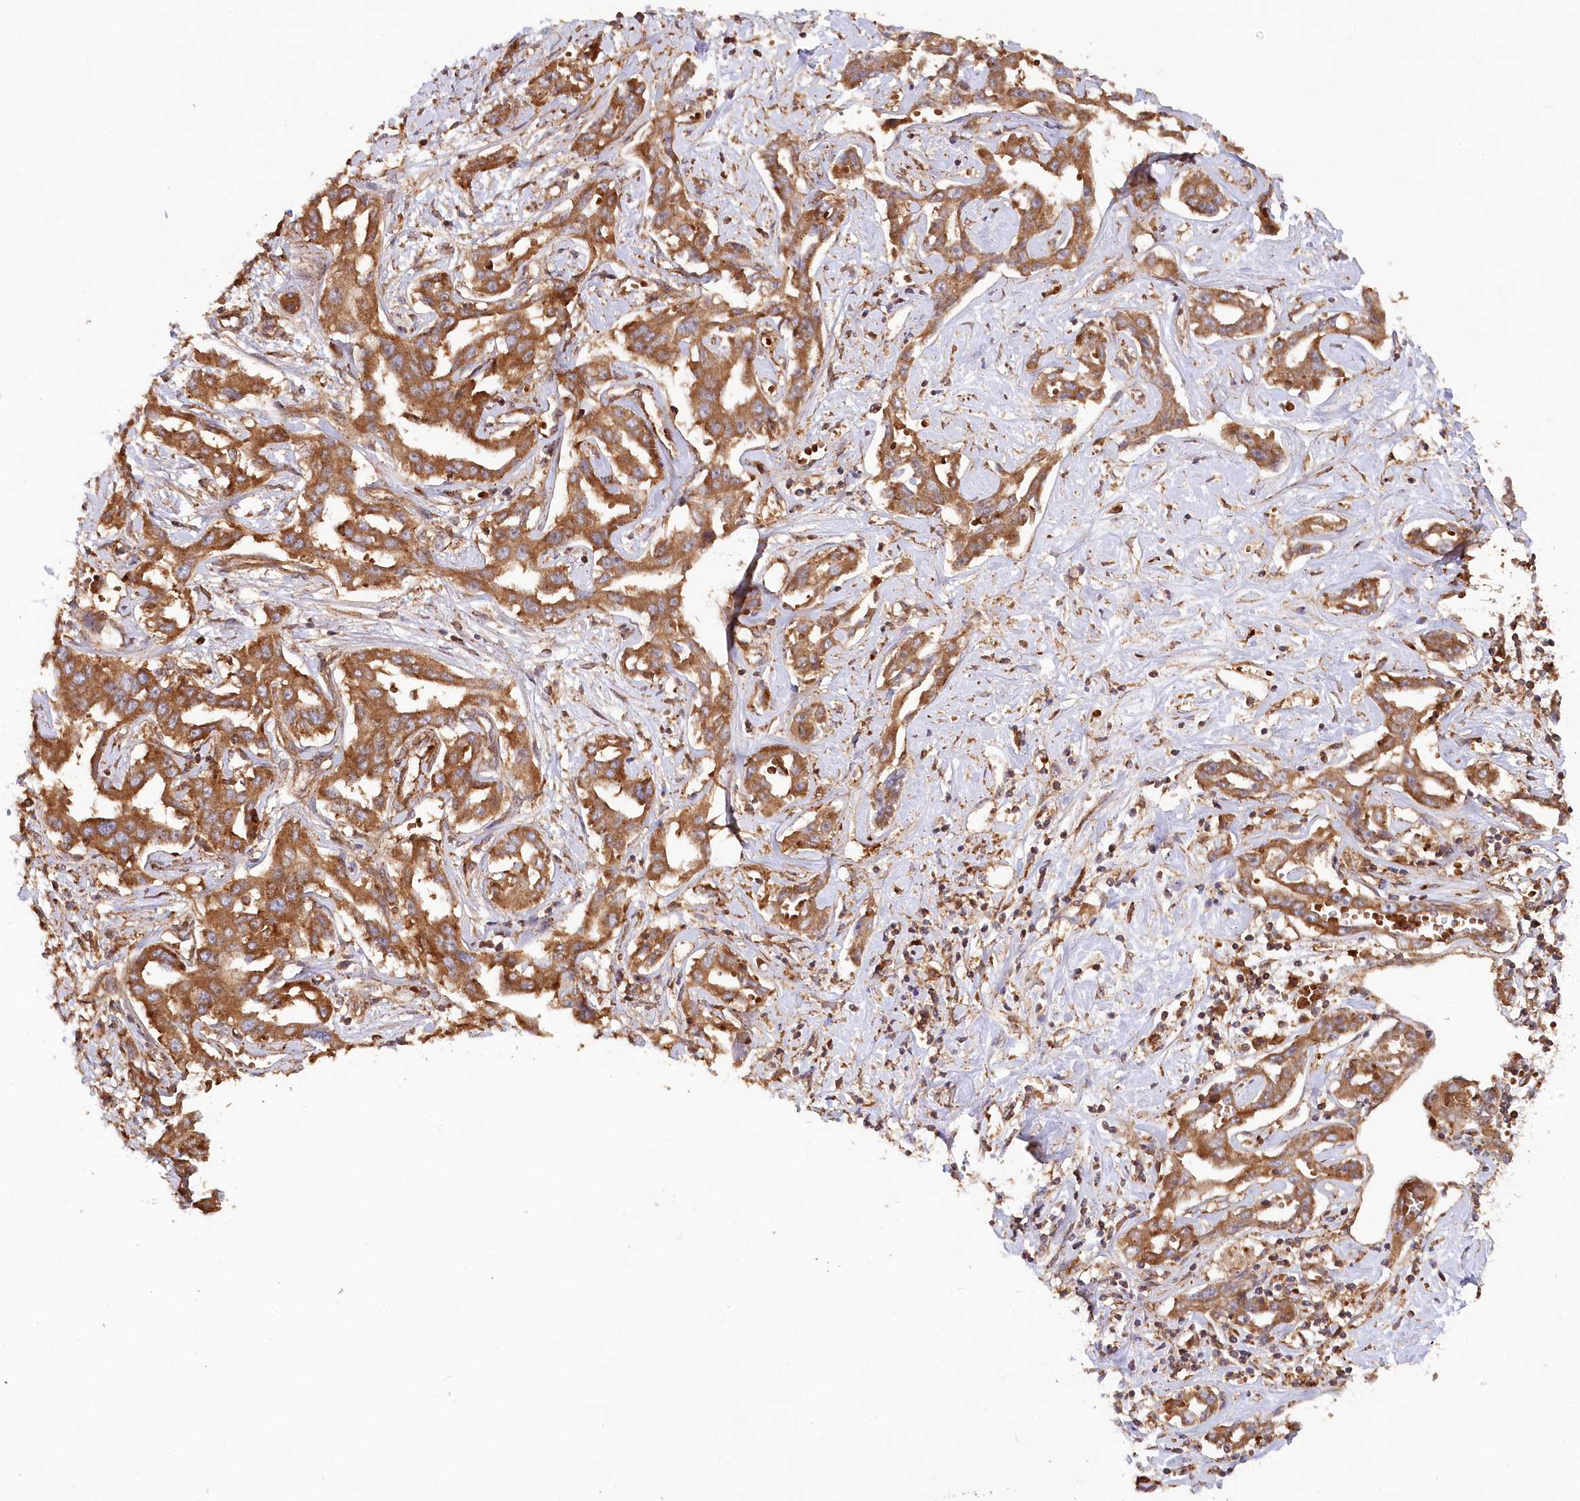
{"staining": {"intensity": "moderate", "quantity": ">75%", "location": "cytoplasmic/membranous"}, "tissue": "liver cancer", "cell_type": "Tumor cells", "image_type": "cancer", "snomed": [{"axis": "morphology", "description": "Cholangiocarcinoma"}, {"axis": "topography", "description": "Liver"}], "caption": "Immunohistochemical staining of human liver cancer displays moderate cytoplasmic/membranous protein staining in approximately >75% of tumor cells.", "gene": "PAIP2", "patient": {"sex": "male", "age": 59}}